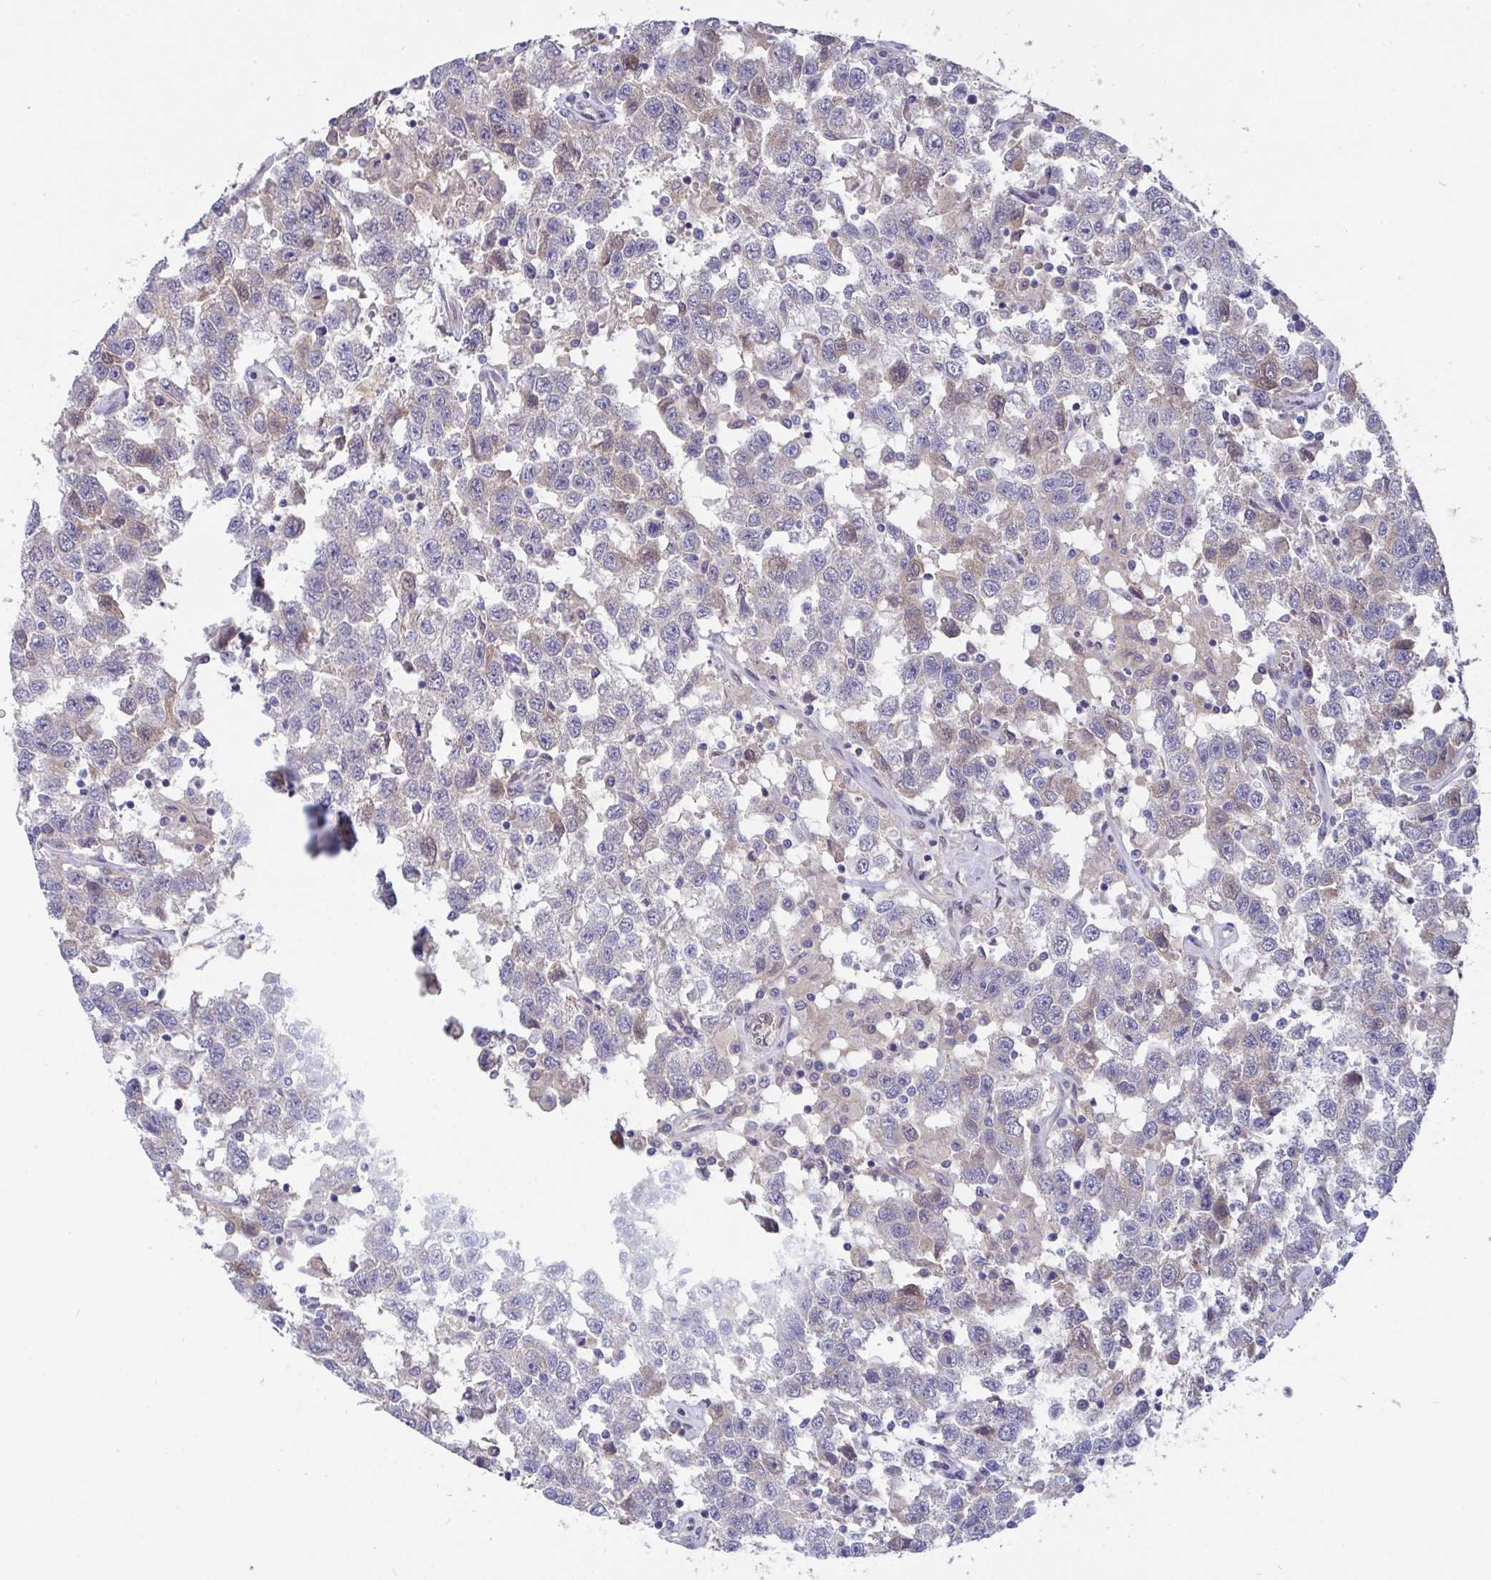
{"staining": {"intensity": "weak", "quantity": "<25%", "location": "cytoplasmic/membranous"}, "tissue": "testis cancer", "cell_type": "Tumor cells", "image_type": "cancer", "snomed": [{"axis": "morphology", "description": "Seminoma, NOS"}, {"axis": "topography", "description": "Testis"}], "caption": "Tumor cells show no significant staining in seminoma (testis).", "gene": "L3HYPDH", "patient": {"sex": "male", "age": 41}}